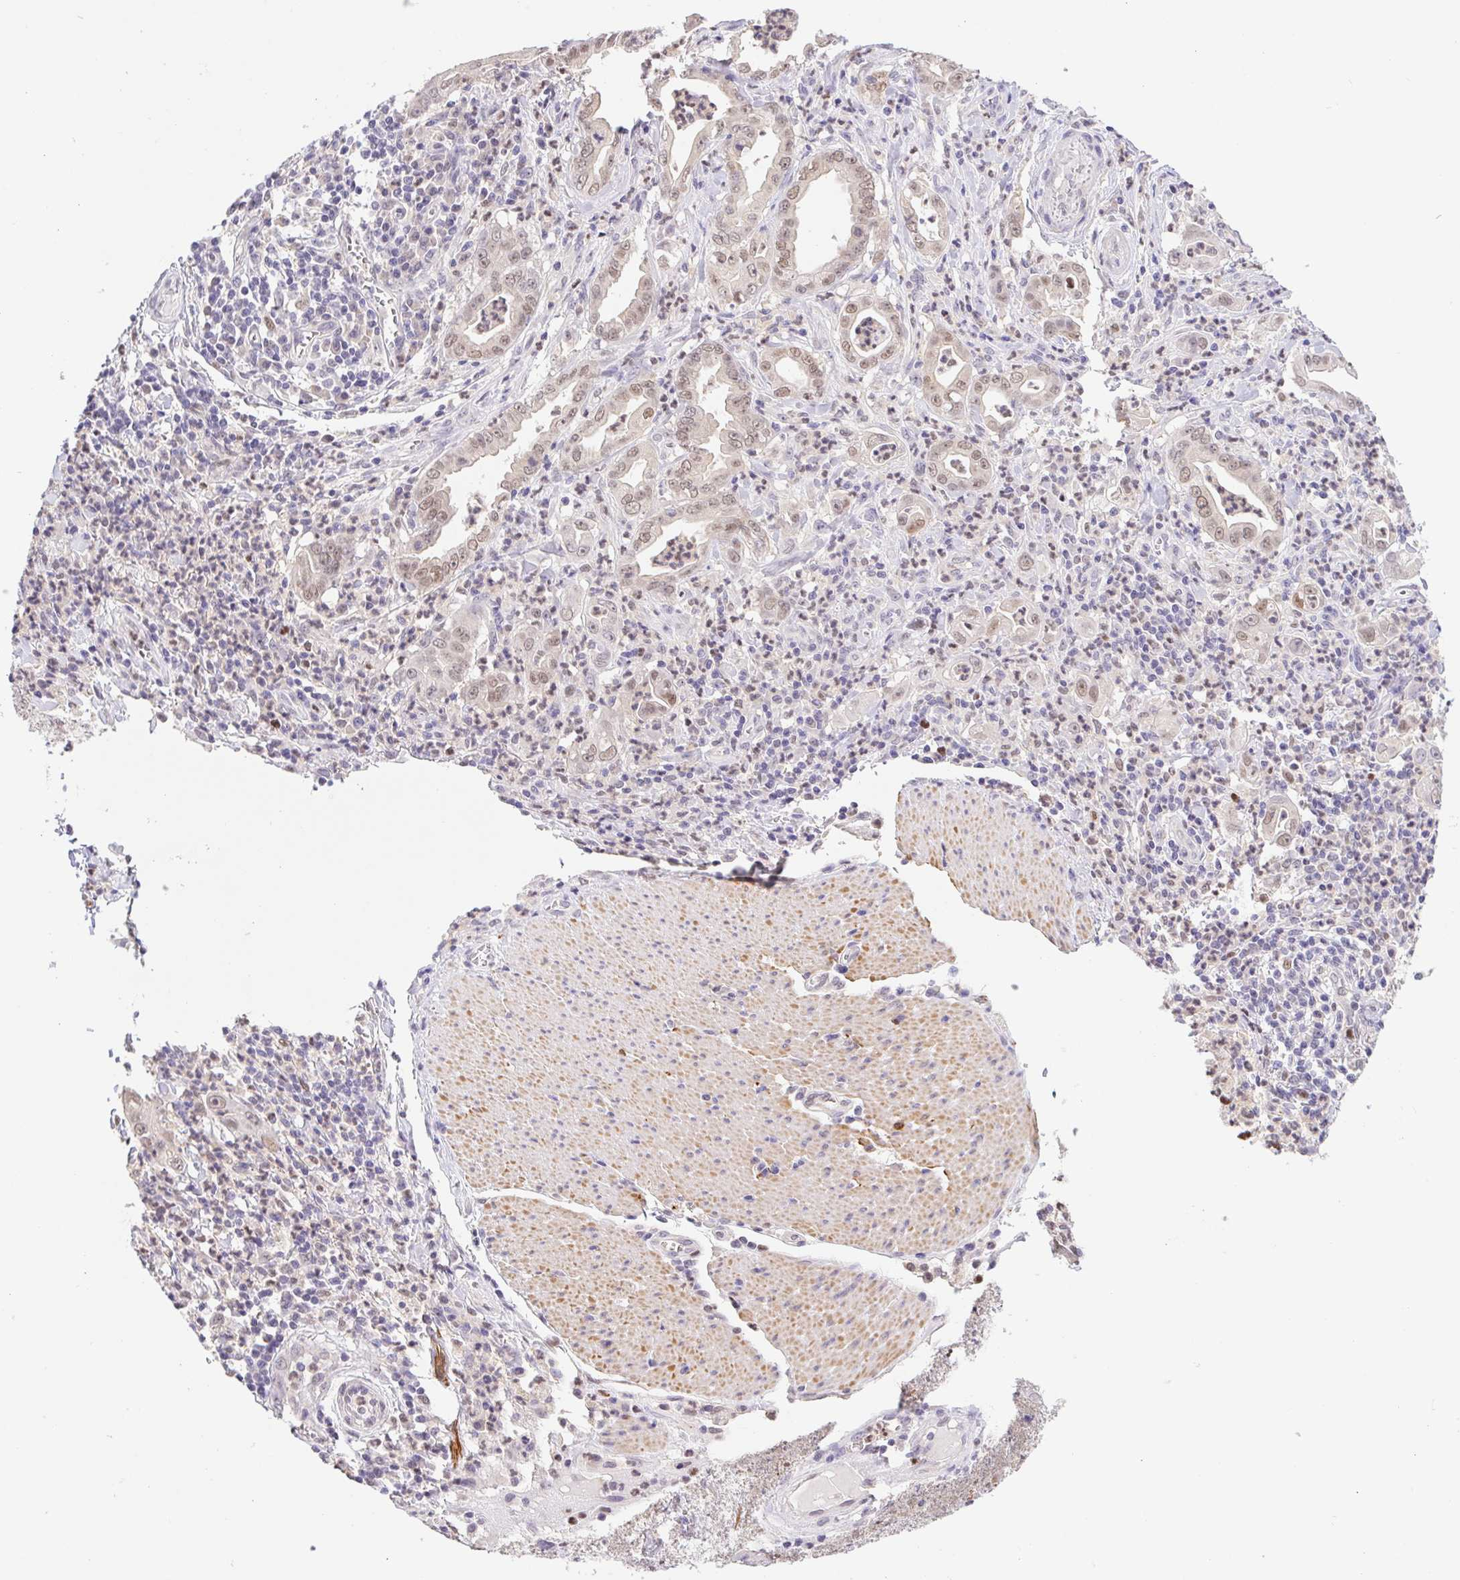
{"staining": {"intensity": "weak", "quantity": "25%-75%", "location": "nuclear"}, "tissue": "stomach cancer", "cell_type": "Tumor cells", "image_type": "cancer", "snomed": [{"axis": "morphology", "description": "Adenocarcinoma, NOS"}, {"axis": "topography", "description": "Stomach, upper"}], "caption": "This photomicrograph shows immunohistochemistry staining of human stomach cancer (adenocarcinoma), with low weak nuclear positivity in about 25%-75% of tumor cells.", "gene": "L3MBTL4", "patient": {"sex": "female", "age": 79}}